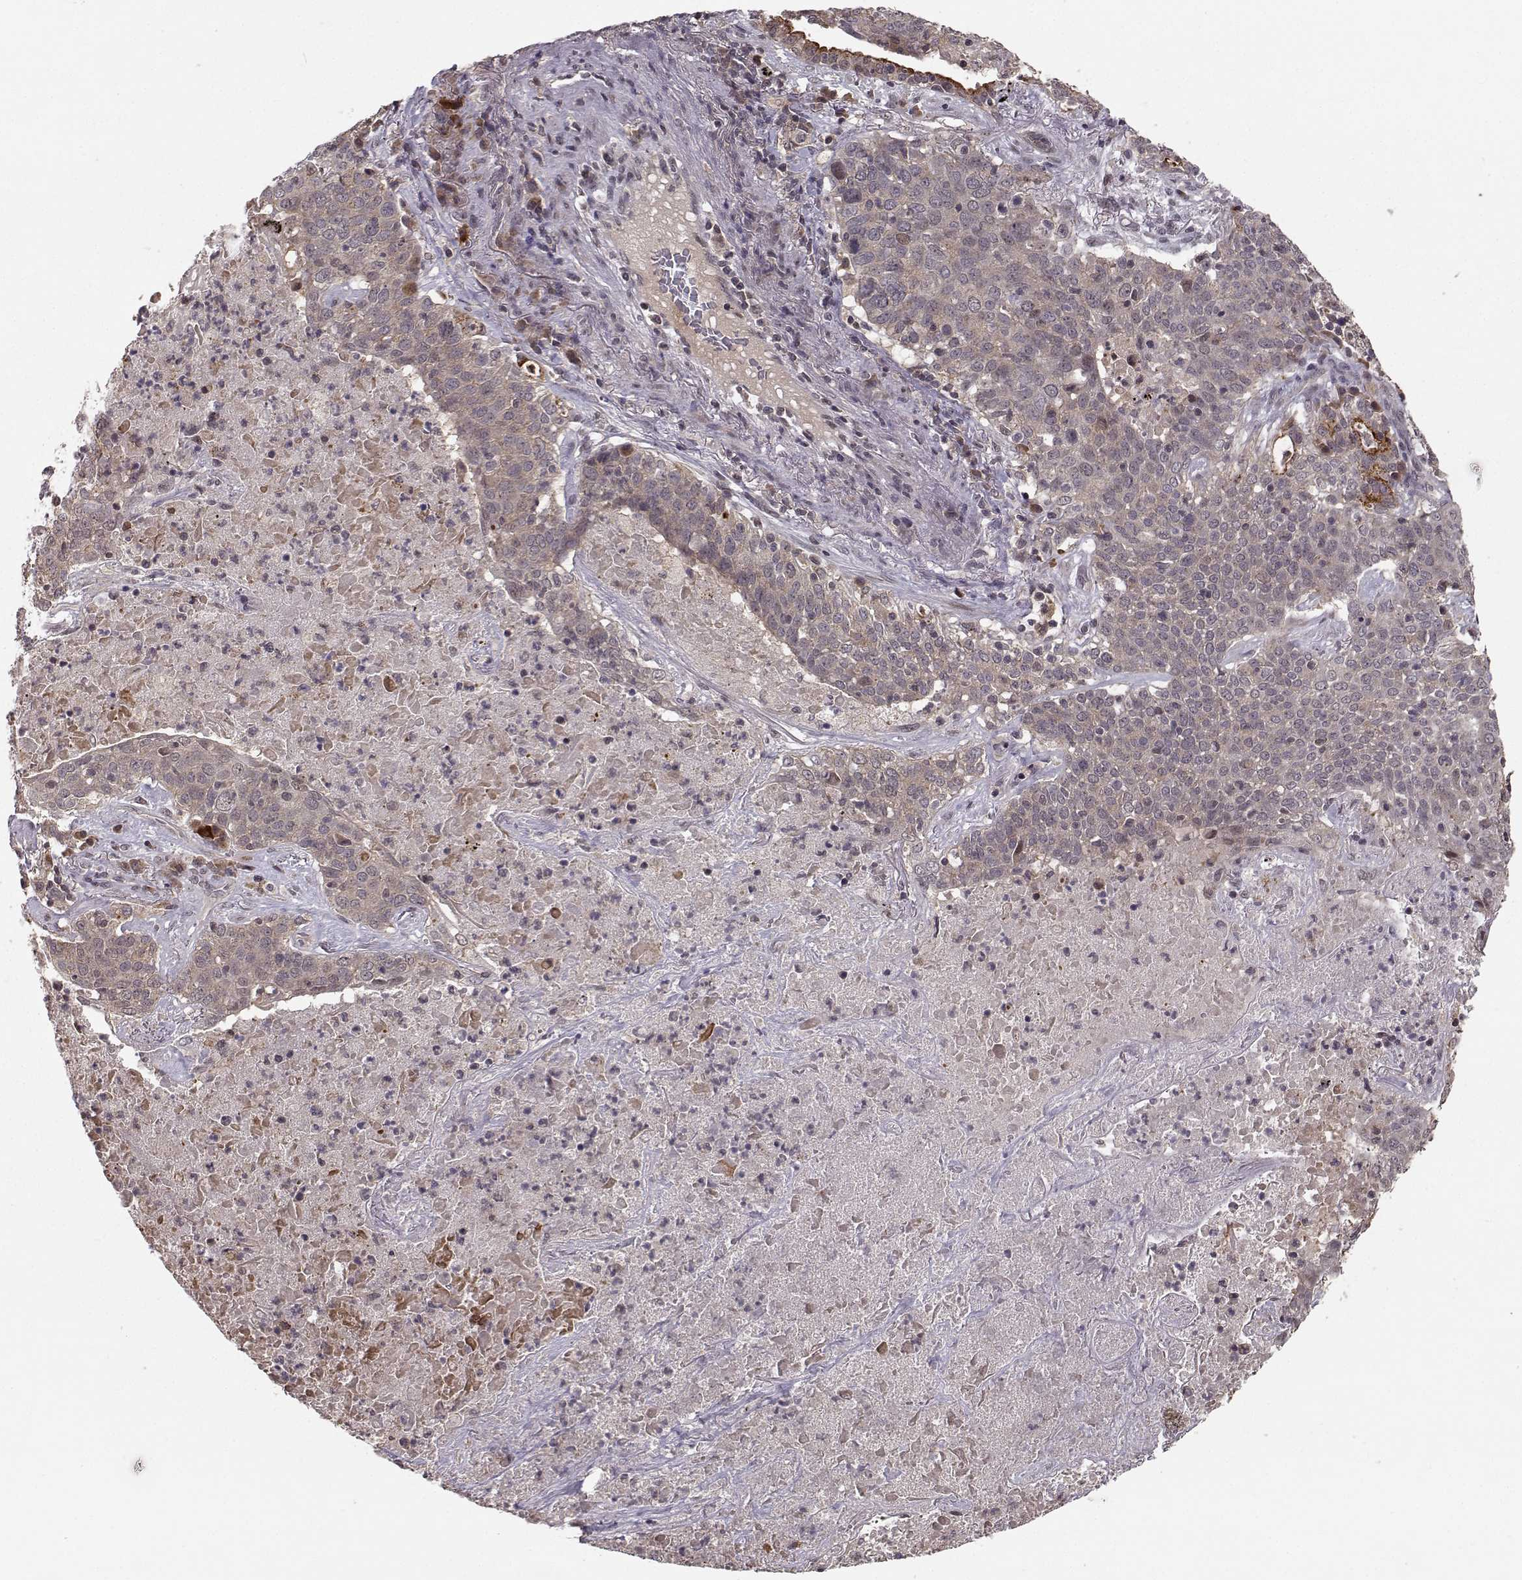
{"staining": {"intensity": "weak", "quantity": "<25%", "location": "cytoplasmic/membranous"}, "tissue": "lung cancer", "cell_type": "Tumor cells", "image_type": "cancer", "snomed": [{"axis": "morphology", "description": "Squamous cell carcinoma, NOS"}, {"axis": "topography", "description": "Lung"}], "caption": "Lung cancer (squamous cell carcinoma) was stained to show a protein in brown. There is no significant positivity in tumor cells.", "gene": "PLEKHG3", "patient": {"sex": "male", "age": 82}}